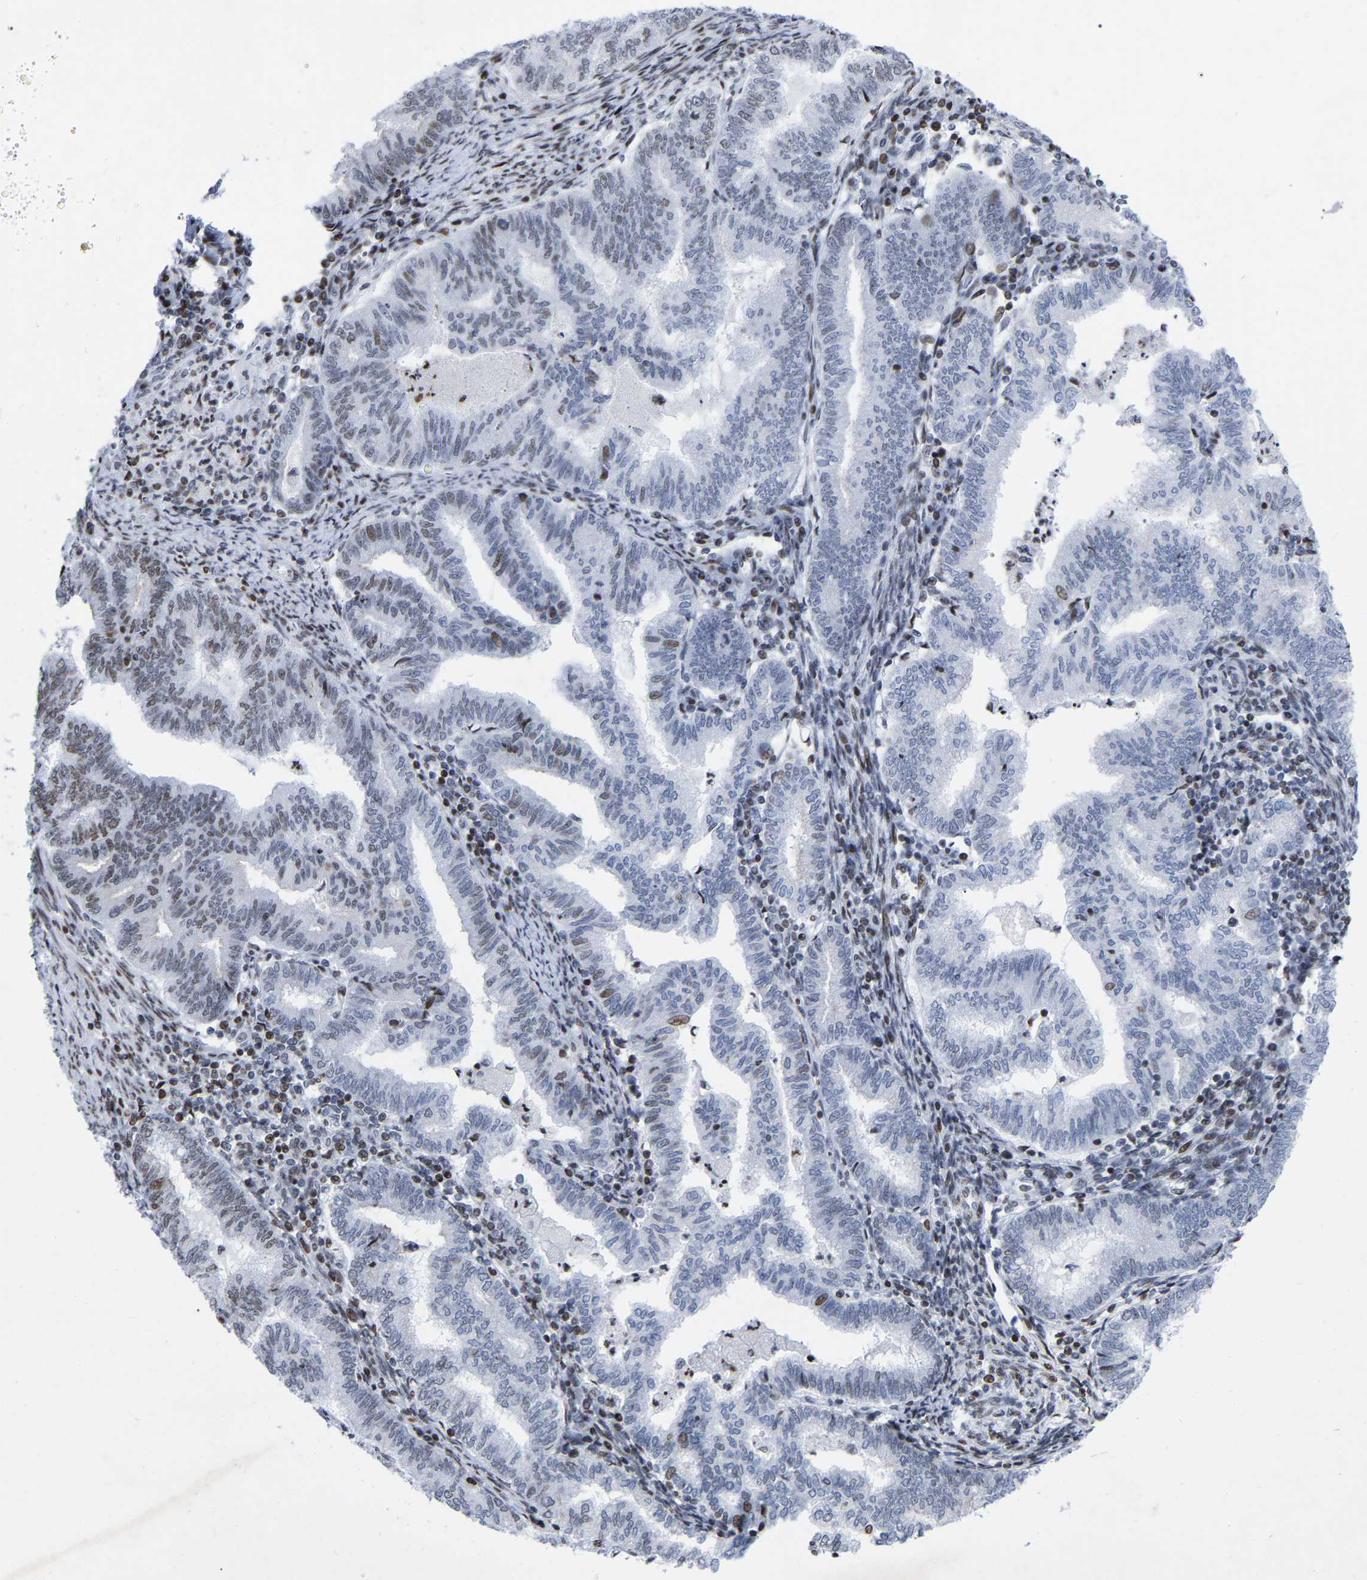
{"staining": {"intensity": "negative", "quantity": "none", "location": "none"}, "tissue": "endometrial cancer", "cell_type": "Tumor cells", "image_type": "cancer", "snomed": [{"axis": "morphology", "description": "Polyp, NOS"}, {"axis": "morphology", "description": "Adenocarcinoma, NOS"}, {"axis": "morphology", "description": "Adenoma, NOS"}, {"axis": "topography", "description": "Endometrium"}], "caption": "Photomicrograph shows no significant protein staining in tumor cells of endometrial adenoma.", "gene": "PRCC", "patient": {"sex": "female", "age": 79}}